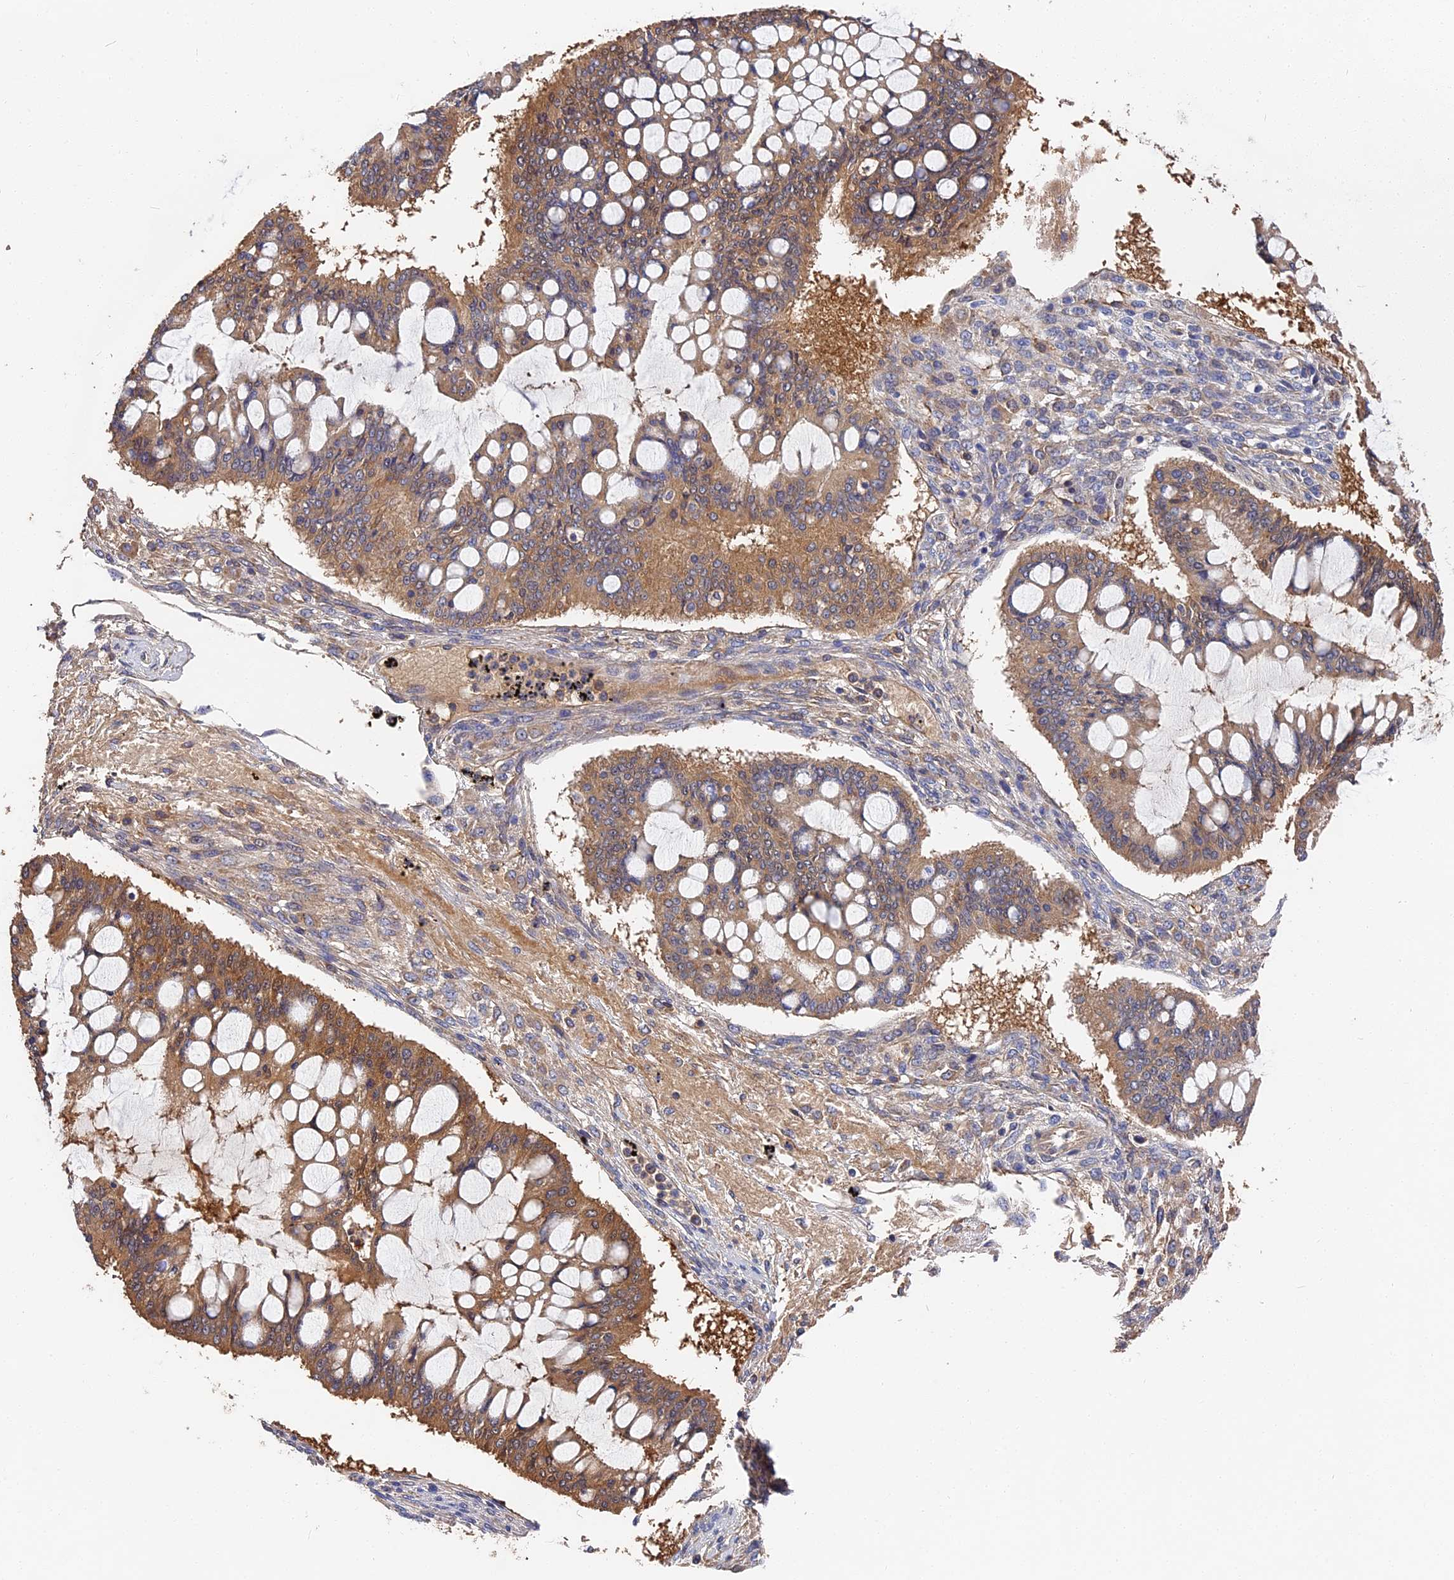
{"staining": {"intensity": "moderate", "quantity": ">75%", "location": "cytoplasmic/membranous"}, "tissue": "ovarian cancer", "cell_type": "Tumor cells", "image_type": "cancer", "snomed": [{"axis": "morphology", "description": "Cystadenocarcinoma, mucinous, NOS"}, {"axis": "topography", "description": "Ovary"}], "caption": "Mucinous cystadenocarcinoma (ovarian) tissue demonstrates moderate cytoplasmic/membranous staining in about >75% of tumor cells", "gene": "DHRS11", "patient": {"sex": "female", "age": 73}}